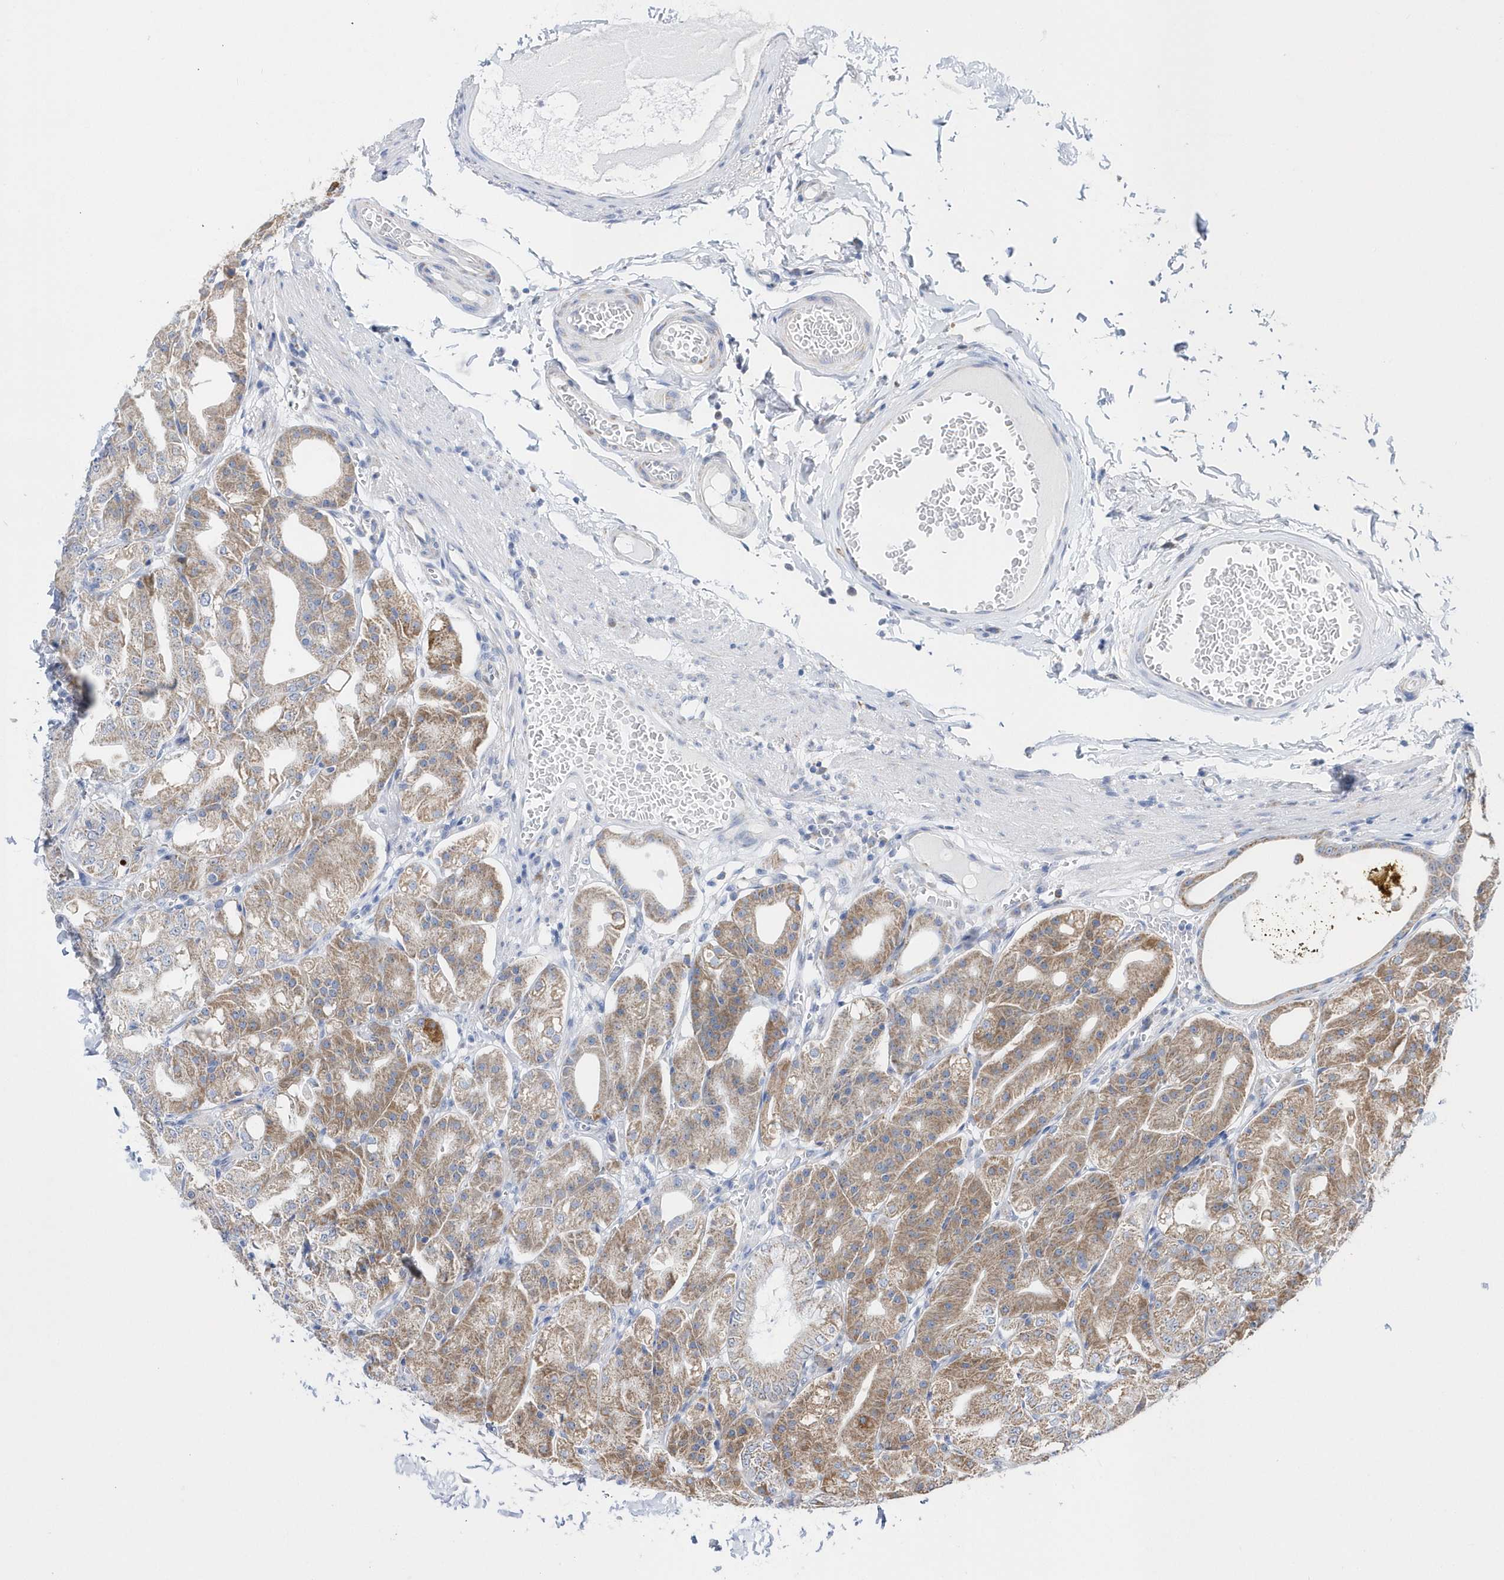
{"staining": {"intensity": "moderate", "quantity": ">75%", "location": "cytoplasmic/membranous"}, "tissue": "stomach", "cell_type": "Glandular cells", "image_type": "normal", "snomed": [{"axis": "morphology", "description": "Normal tissue, NOS"}, {"axis": "topography", "description": "Stomach, lower"}], "caption": "Brown immunohistochemical staining in benign stomach displays moderate cytoplasmic/membranous positivity in about >75% of glandular cells.", "gene": "SPATA5", "patient": {"sex": "male", "age": 71}}